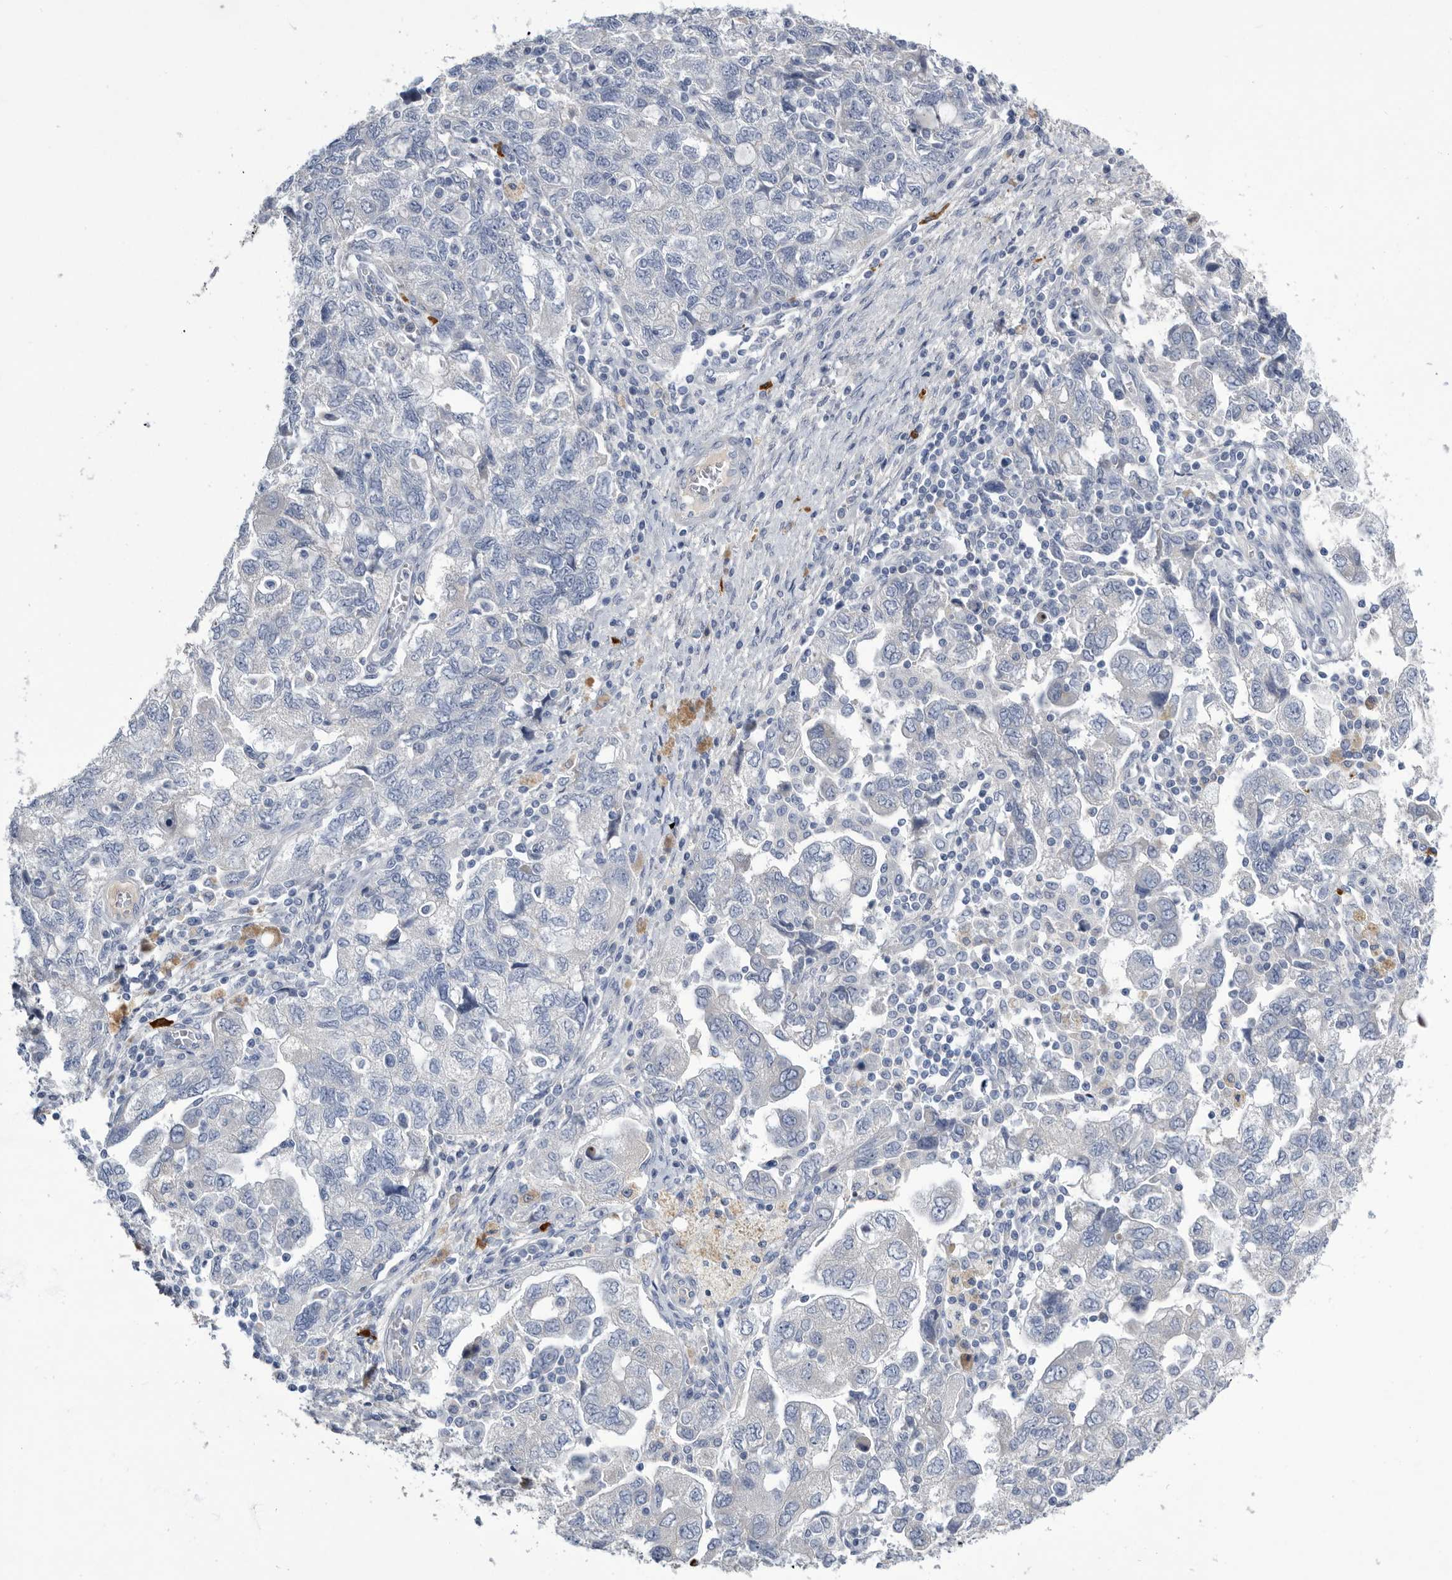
{"staining": {"intensity": "negative", "quantity": "none", "location": "none"}, "tissue": "ovarian cancer", "cell_type": "Tumor cells", "image_type": "cancer", "snomed": [{"axis": "morphology", "description": "Carcinoma, NOS"}, {"axis": "morphology", "description": "Cystadenocarcinoma, serous, NOS"}, {"axis": "topography", "description": "Ovary"}], "caption": "Immunohistochemistry histopathology image of human ovarian cancer (carcinoma) stained for a protein (brown), which exhibits no staining in tumor cells.", "gene": "BTBD6", "patient": {"sex": "female", "age": 69}}